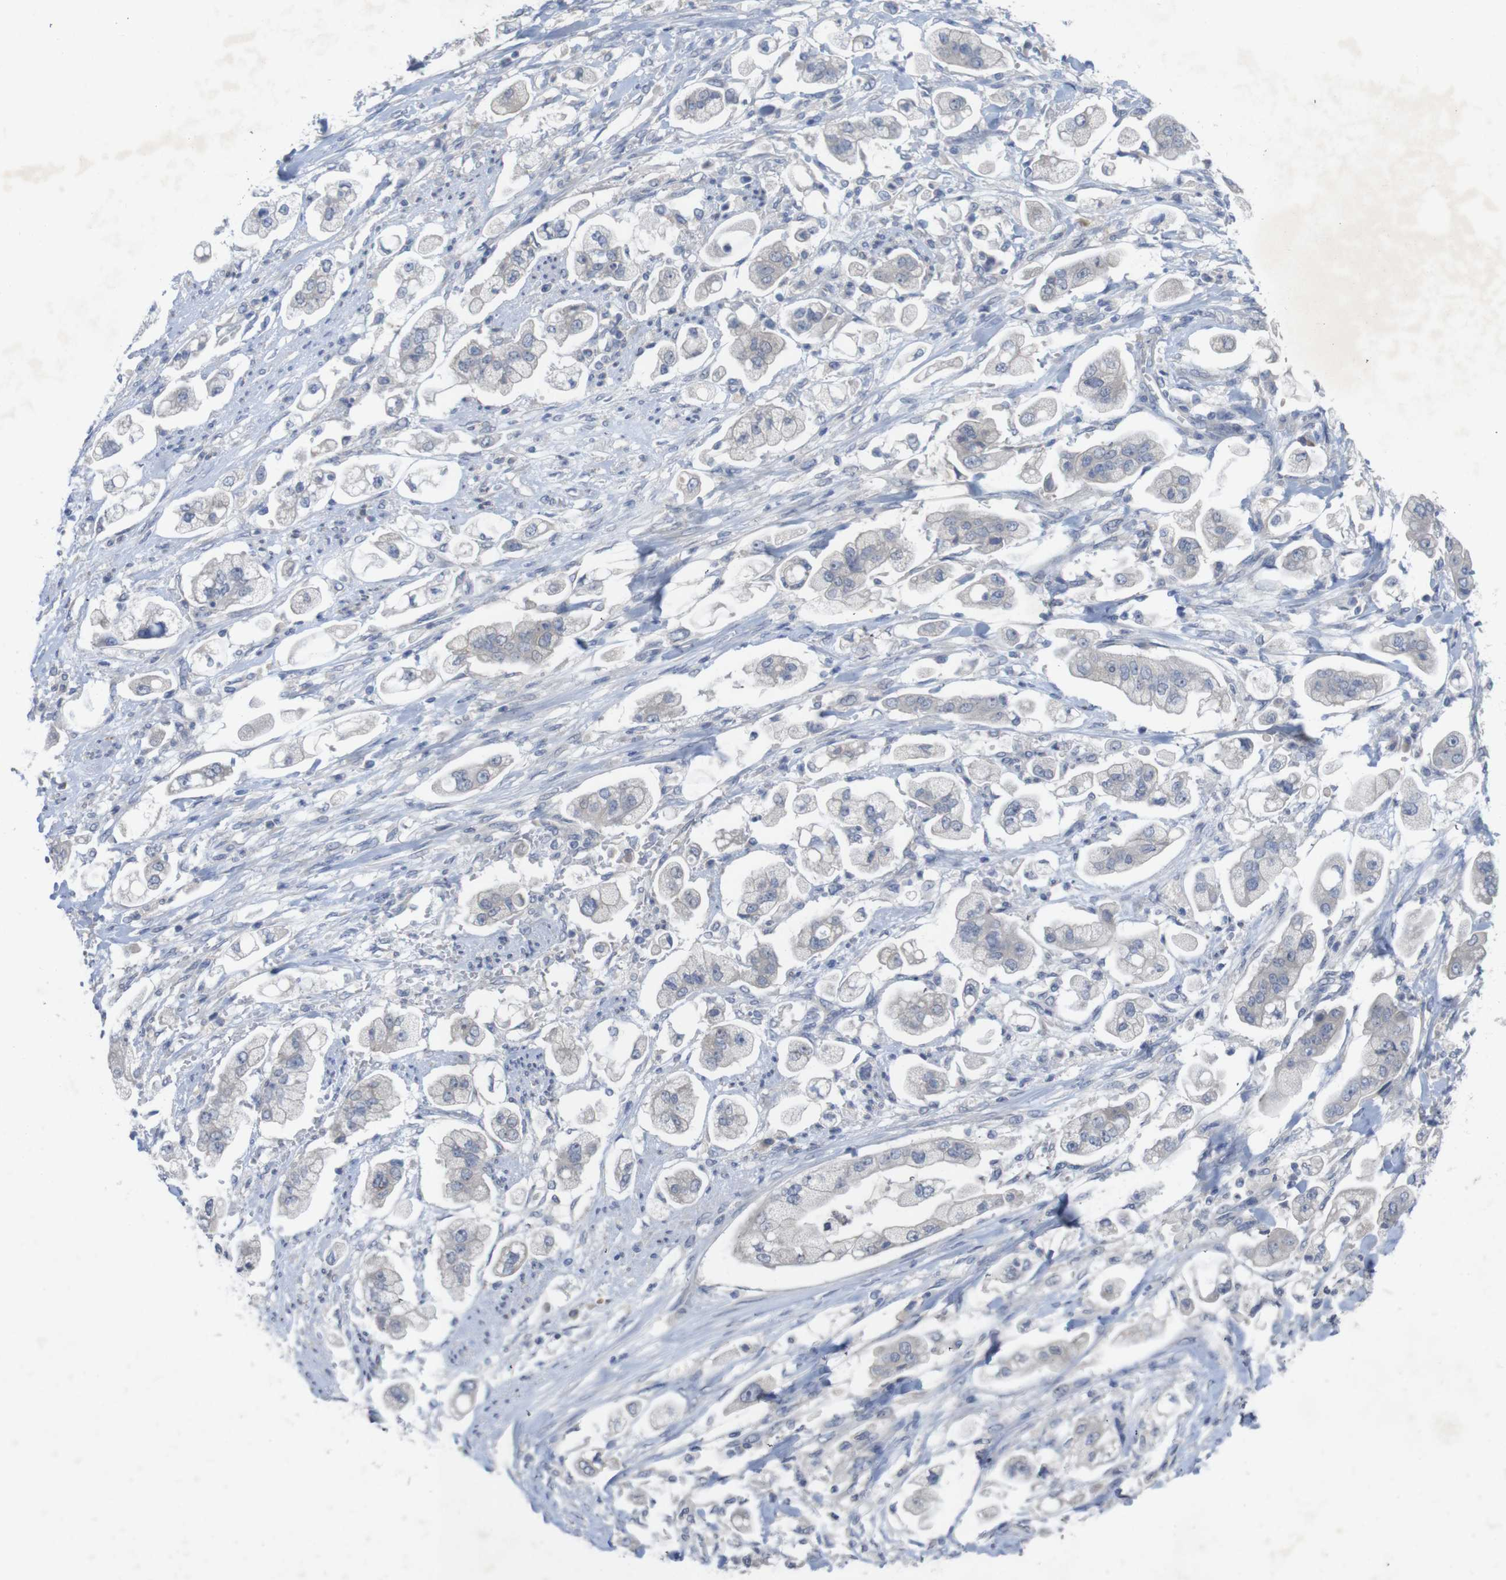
{"staining": {"intensity": "negative", "quantity": "none", "location": "none"}, "tissue": "stomach cancer", "cell_type": "Tumor cells", "image_type": "cancer", "snomed": [{"axis": "morphology", "description": "Adenocarcinoma, NOS"}, {"axis": "topography", "description": "Stomach"}], "caption": "Tumor cells show no significant expression in stomach cancer (adenocarcinoma).", "gene": "BCAR3", "patient": {"sex": "male", "age": 62}}